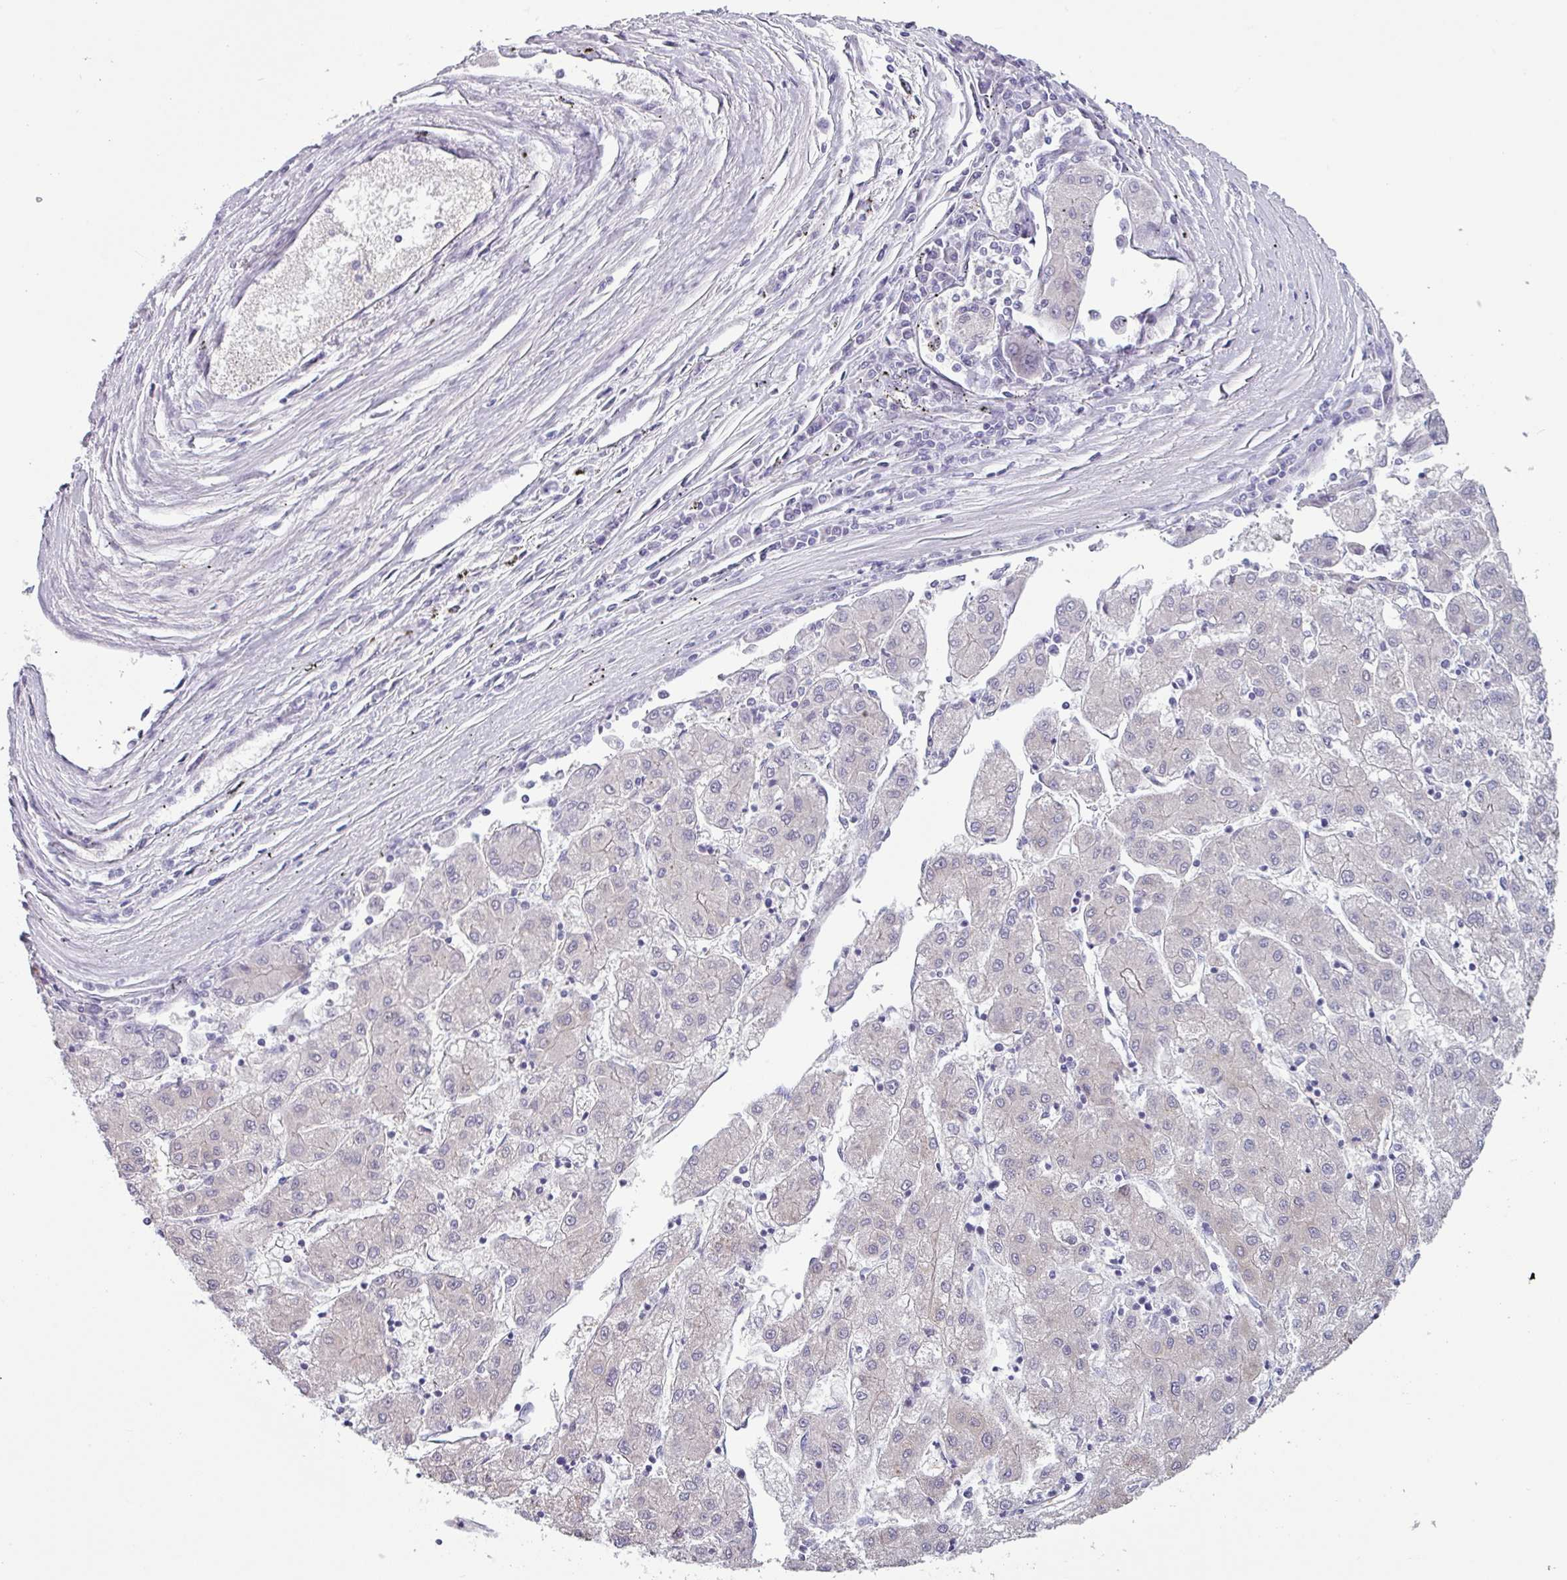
{"staining": {"intensity": "negative", "quantity": "none", "location": "none"}, "tissue": "liver cancer", "cell_type": "Tumor cells", "image_type": "cancer", "snomed": [{"axis": "morphology", "description": "Carcinoma, Hepatocellular, NOS"}, {"axis": "topography", "description": "Liver"}], "caption": "A histopathology image of human liver cancer is negative for staining in tumor cells.", "gene": "SLC26A9", "patient": {"sex": "male", "age": 72}}